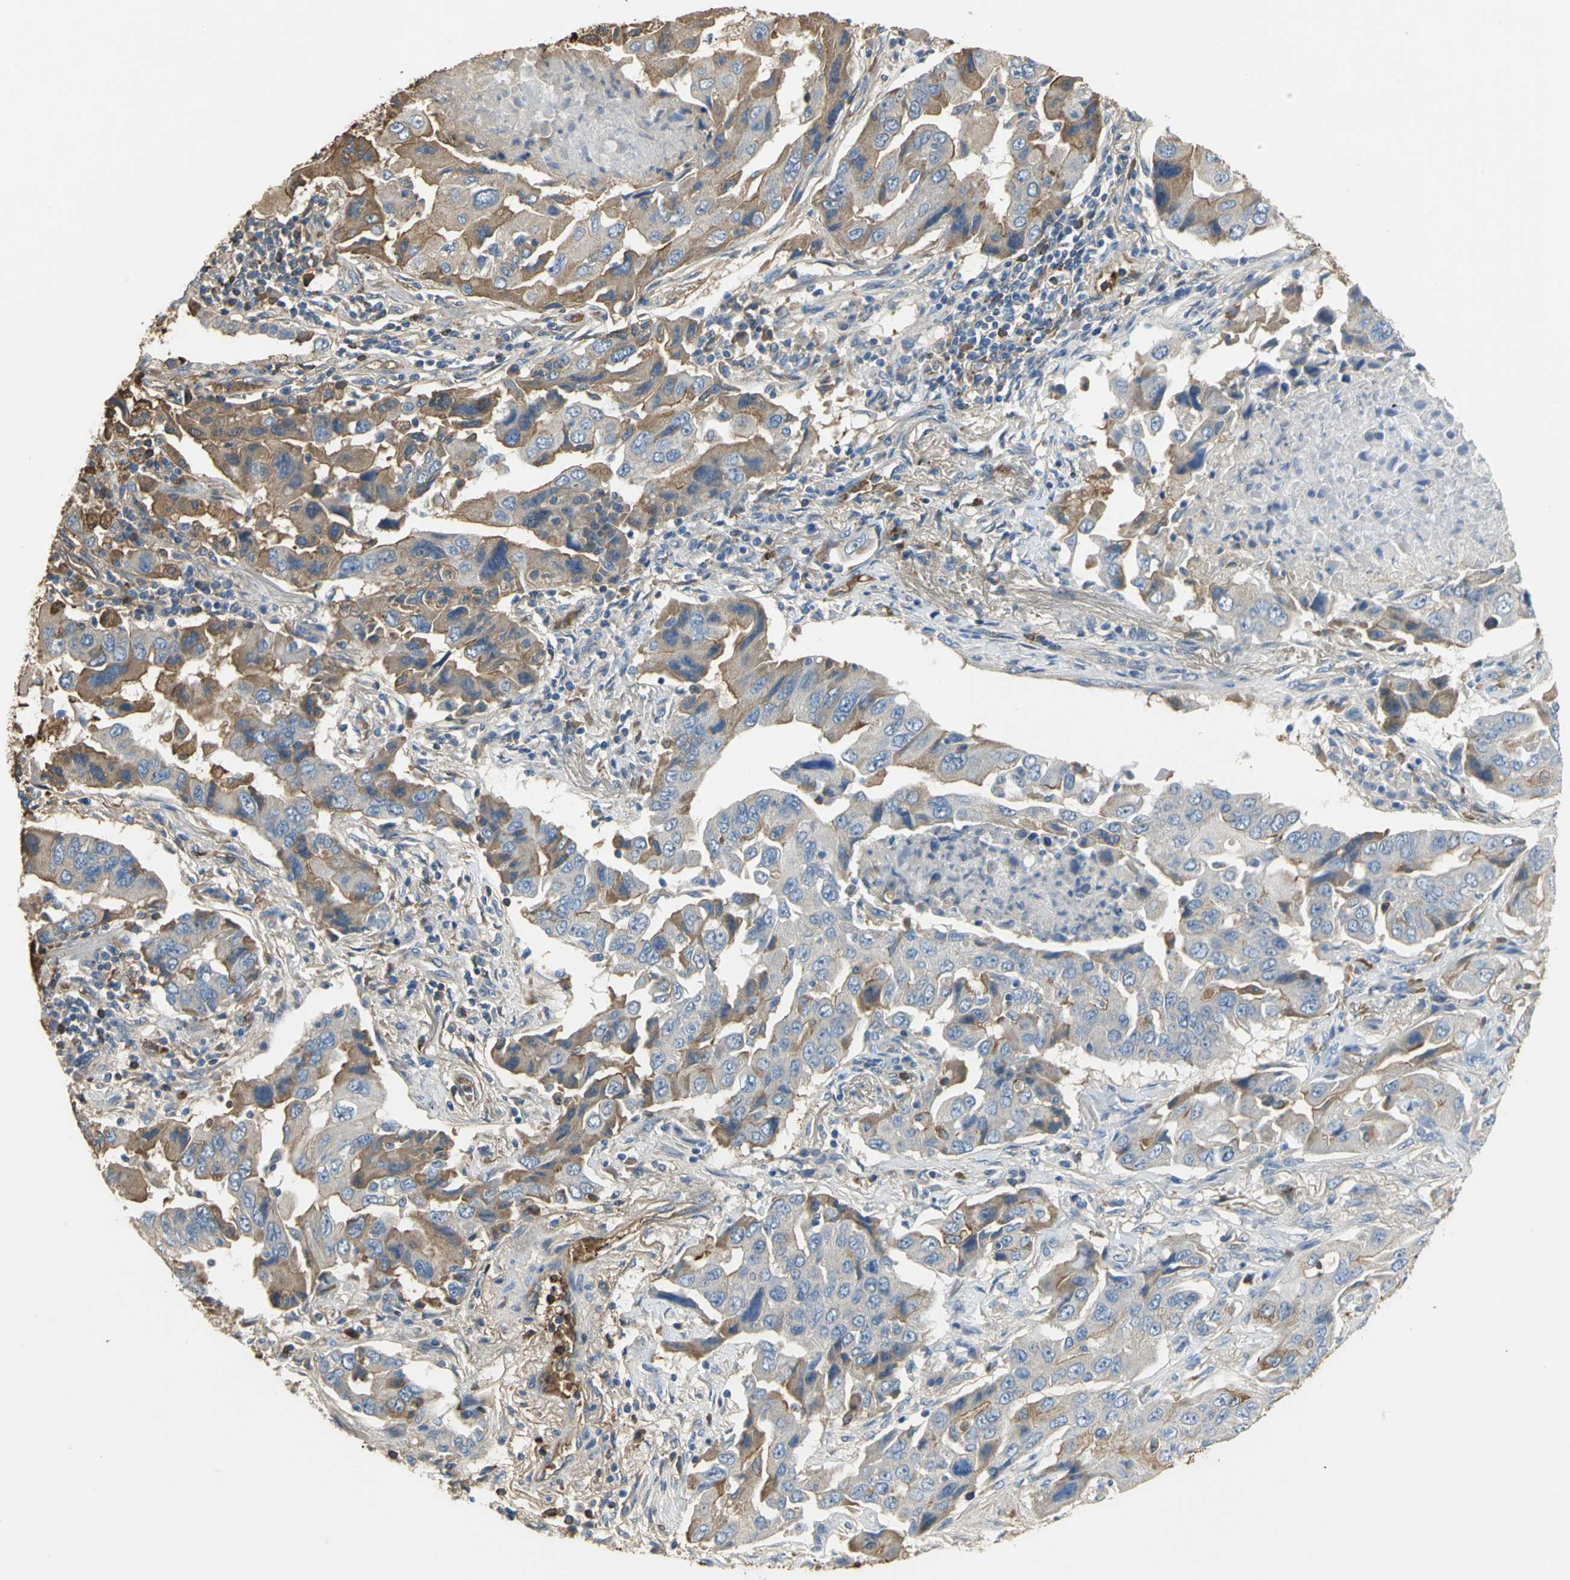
{"staining": {"intensity": "moderate", "quantity": ">75%", "location": "cytoplasmic/membranous"}, "tissue": "lung cancer", "cell_type": "Tumor cells", "image_type": "cancer", "snomed": [{"axis": "morphology", "description": "Adenocarcinoma, NOS"}, {"axis": "topography", "description": "Lung"}], "caption": "Human adenocarcinoma (lung) stained with a brown dye shows moderate cytoplasmic/membranous positive expression in about >75% of tumor cells.", "gene": "TREM1", "patient": {"sex": "female", "age": 65}}